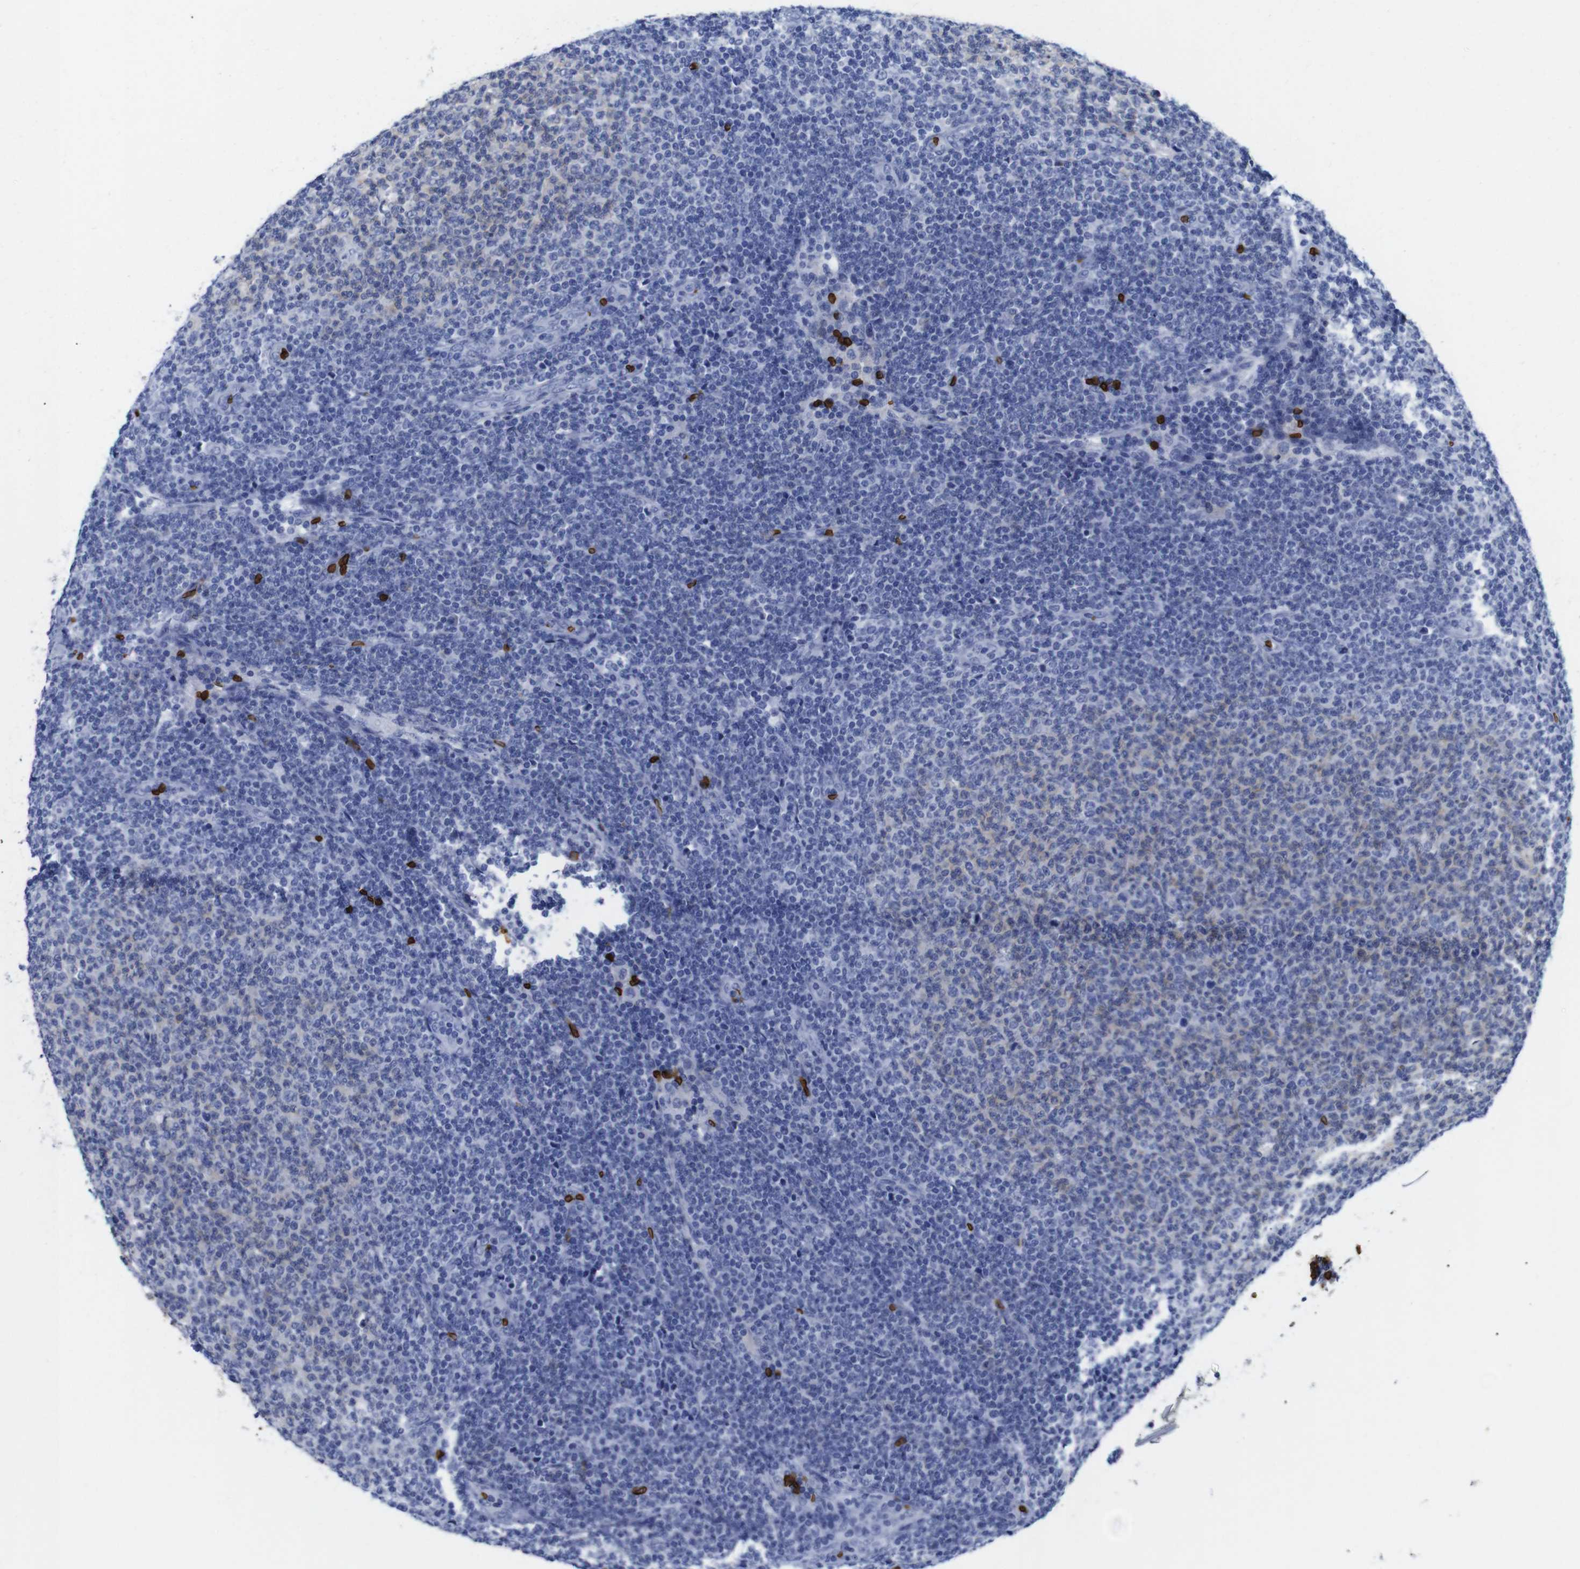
{"staining": {"intensity": "negative", "quantity": "none", "location": "none"}, "tissue": "lymphoma", "cell_type": "Tumor cells", "image_type": "cancer", "snomed": [{"axis": "morphology", "description": "Malignant lymphoma, non-Hodgkin's type, Low grade"}, {"axis": "topography", "description": "Lymph node"}], "caption": "Tumor cells show no significant expression in malignant lymphoma, non-Hodgkin's type (low-grade).", "gene": "S1PR2", "patient": {"sex": "male", "age": 66}}